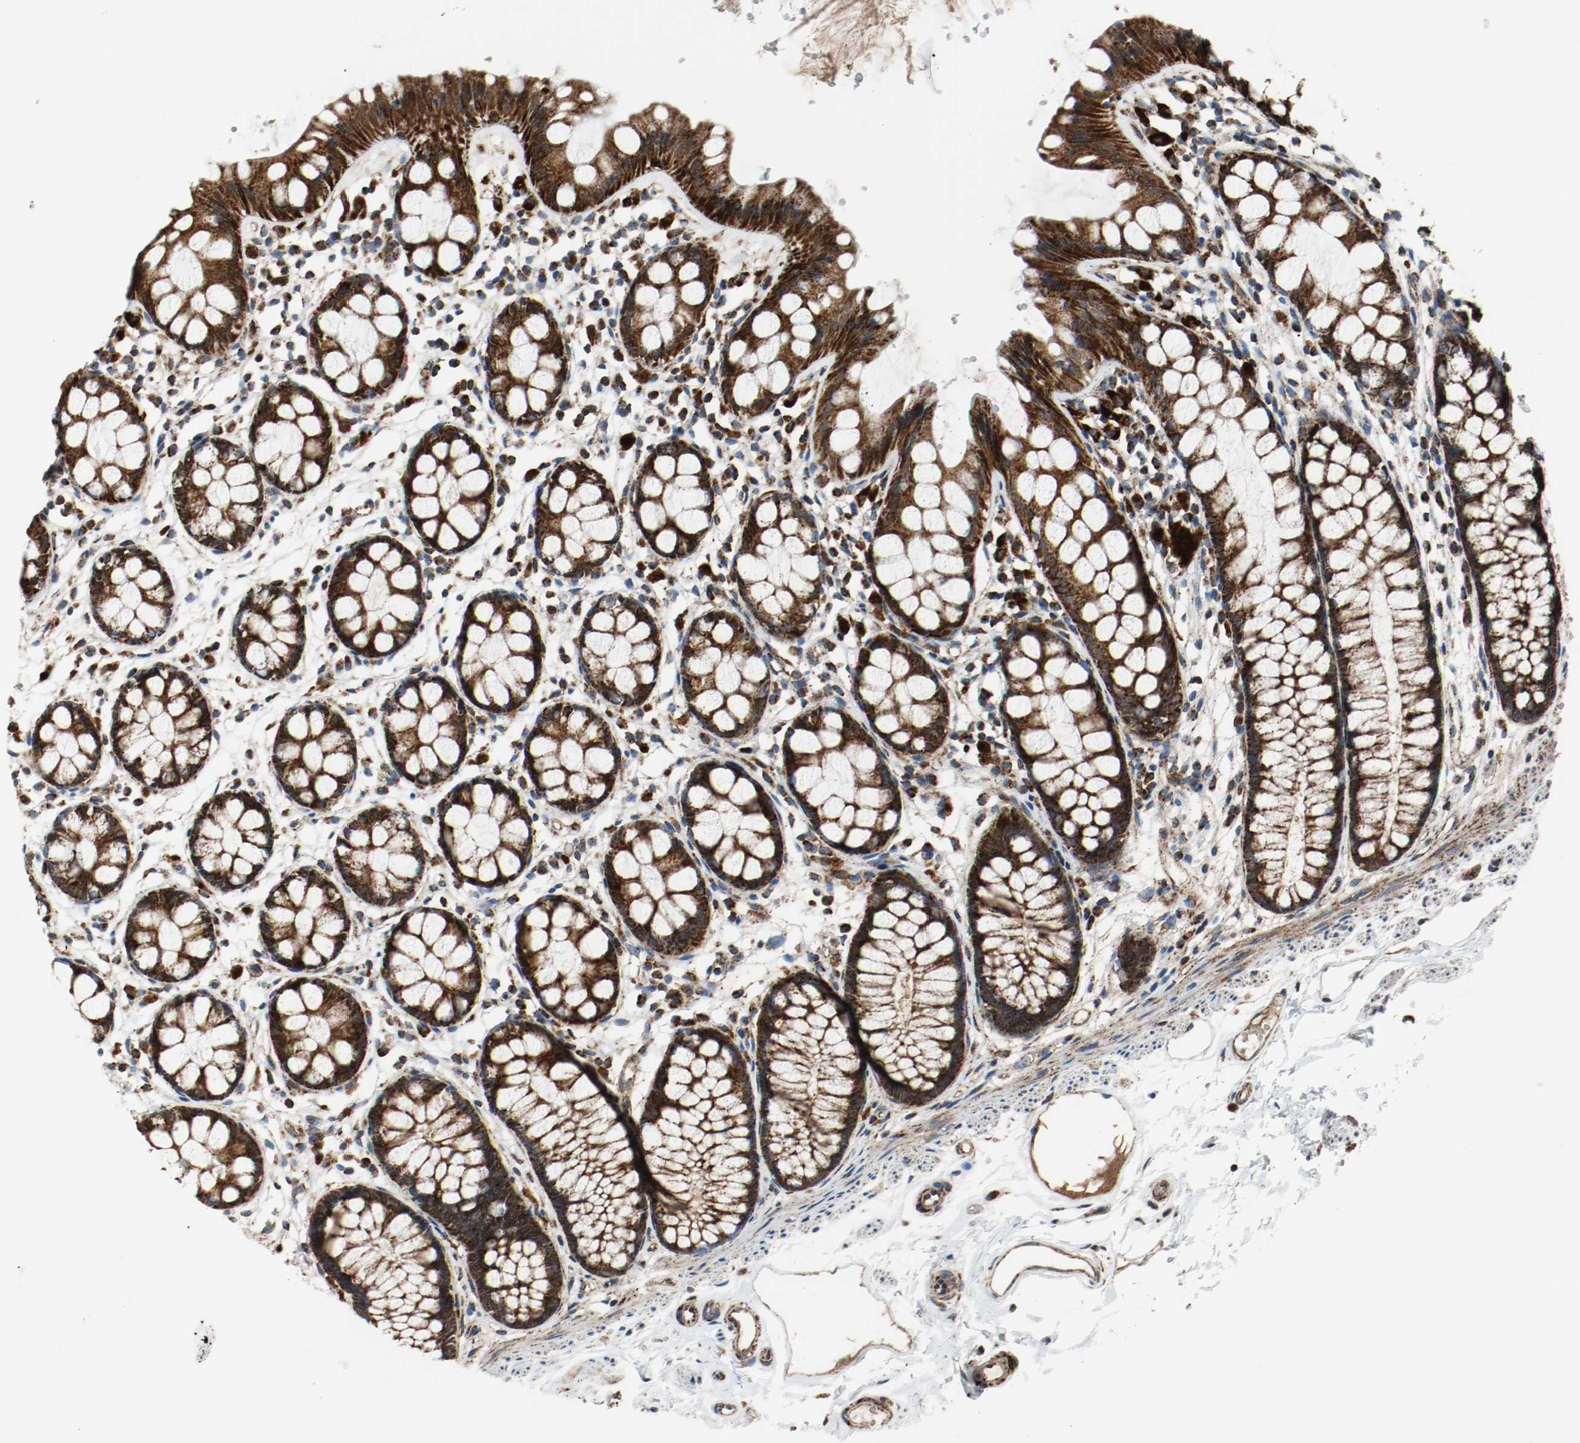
{"staining": {"intensity": "strong", "quantity": ">75%", "location": "cytoplasmic/membranous"}, "tissue": "rectum", "cell_type": "Glandular cells", "image_type": "normal", "snomed": [{"axis": "morphology", "description": "Normal tissue, NOS"}, {"axis": "topography", "description": "Rectum"}], "caption": "An IHC histopathology image of unremarkable tissue is shown. Protein staining in brown highlights strong cytoplasmic/membranous positivity in rectum within glandular cells.", "gene": "TXNRD1", "patient": {"sex": "female", "age": 66}}